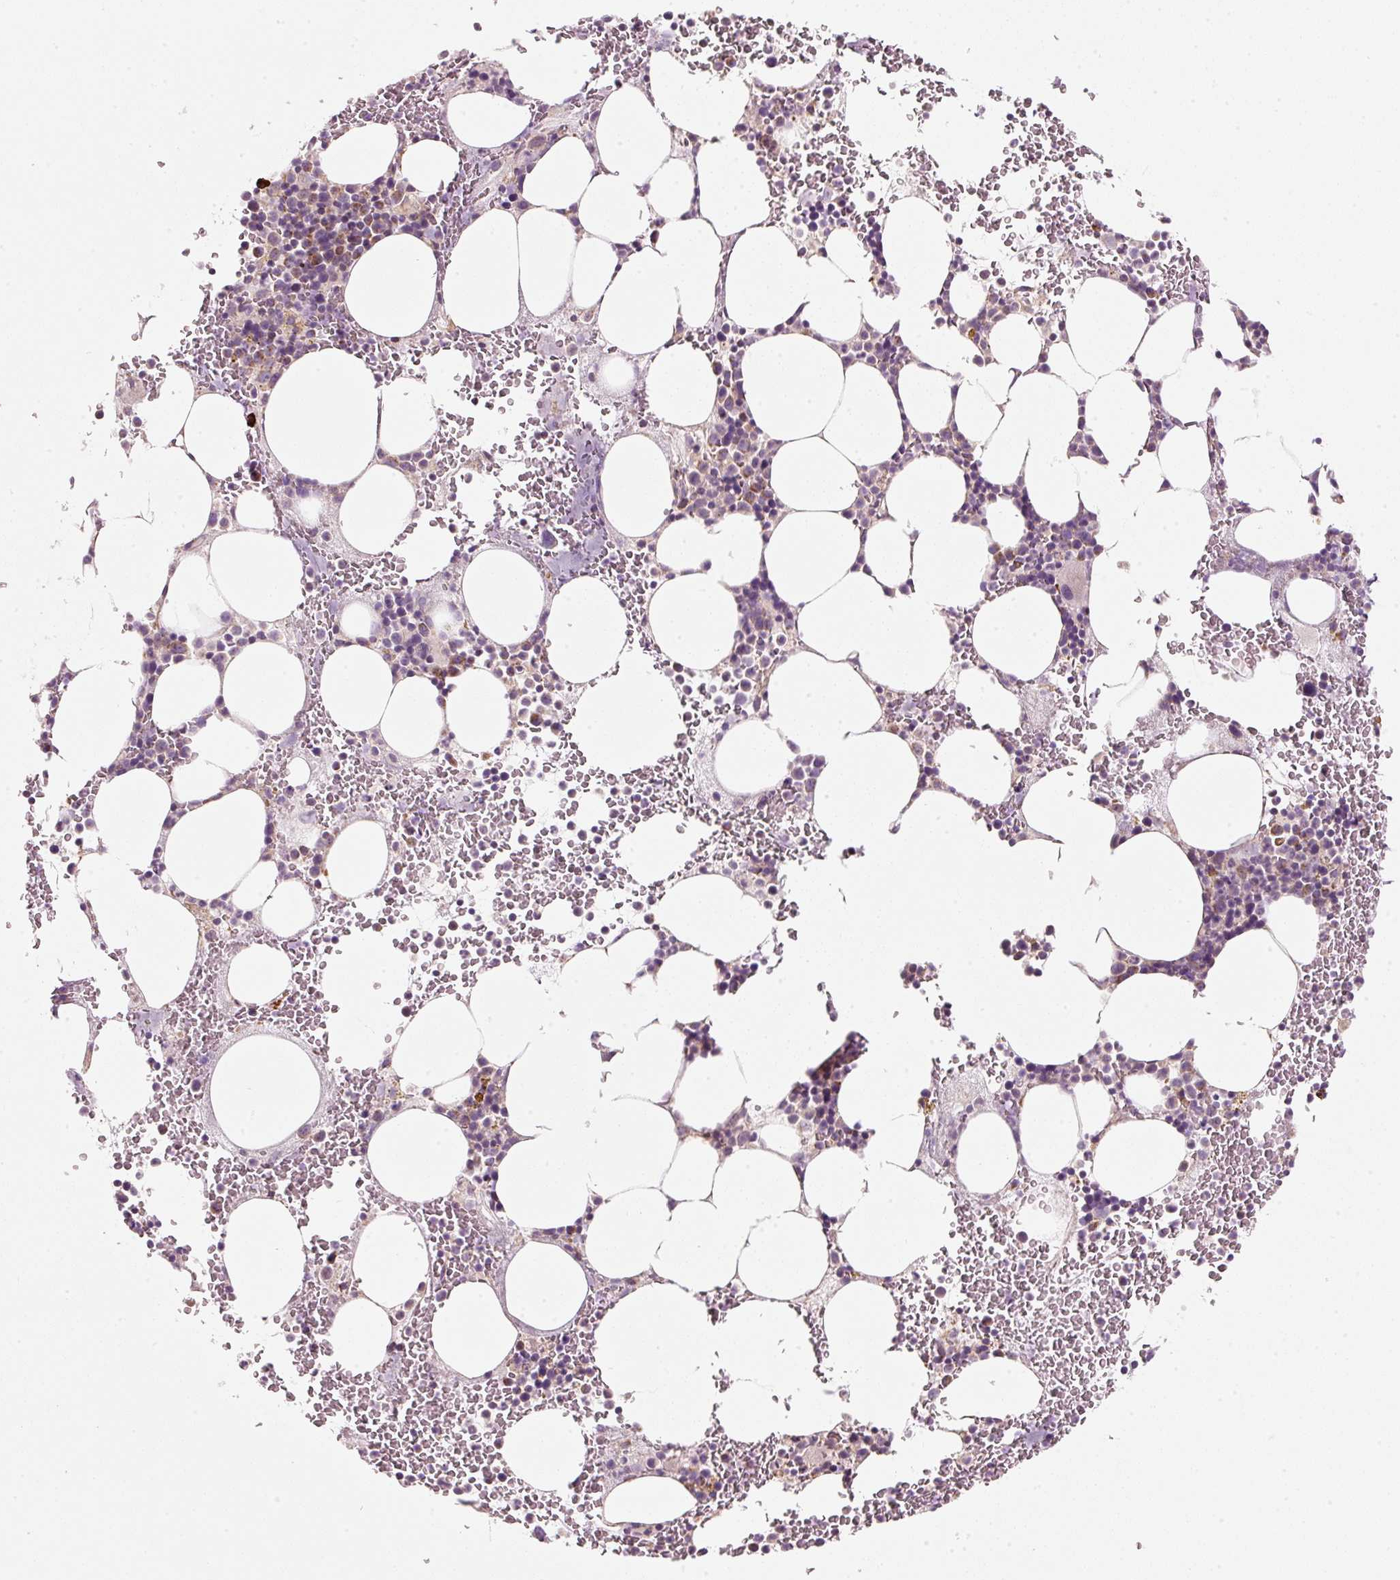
{"staining": {"intensity": "weak", "quantity": "25%-75%", "location": "cytoplasmic/membranous"}, "tissue": "bone marrow", "cell_type": "Hematopoietic cells", "image_type": "normal", "snomed": [{"axis": "morphology", "description": "Normal tissue, NOS"}, {"axis": "topography", "description": "Bone marrow"}], "caption": "This is a micrograph of immunohistochemistry staining of normal bone marrow, which shows weak positivity in the cytoplasmic/membranous of hematopoietic cells.", "gene": "FAM78B", "patient": {"sex": "male", "age": 62}}